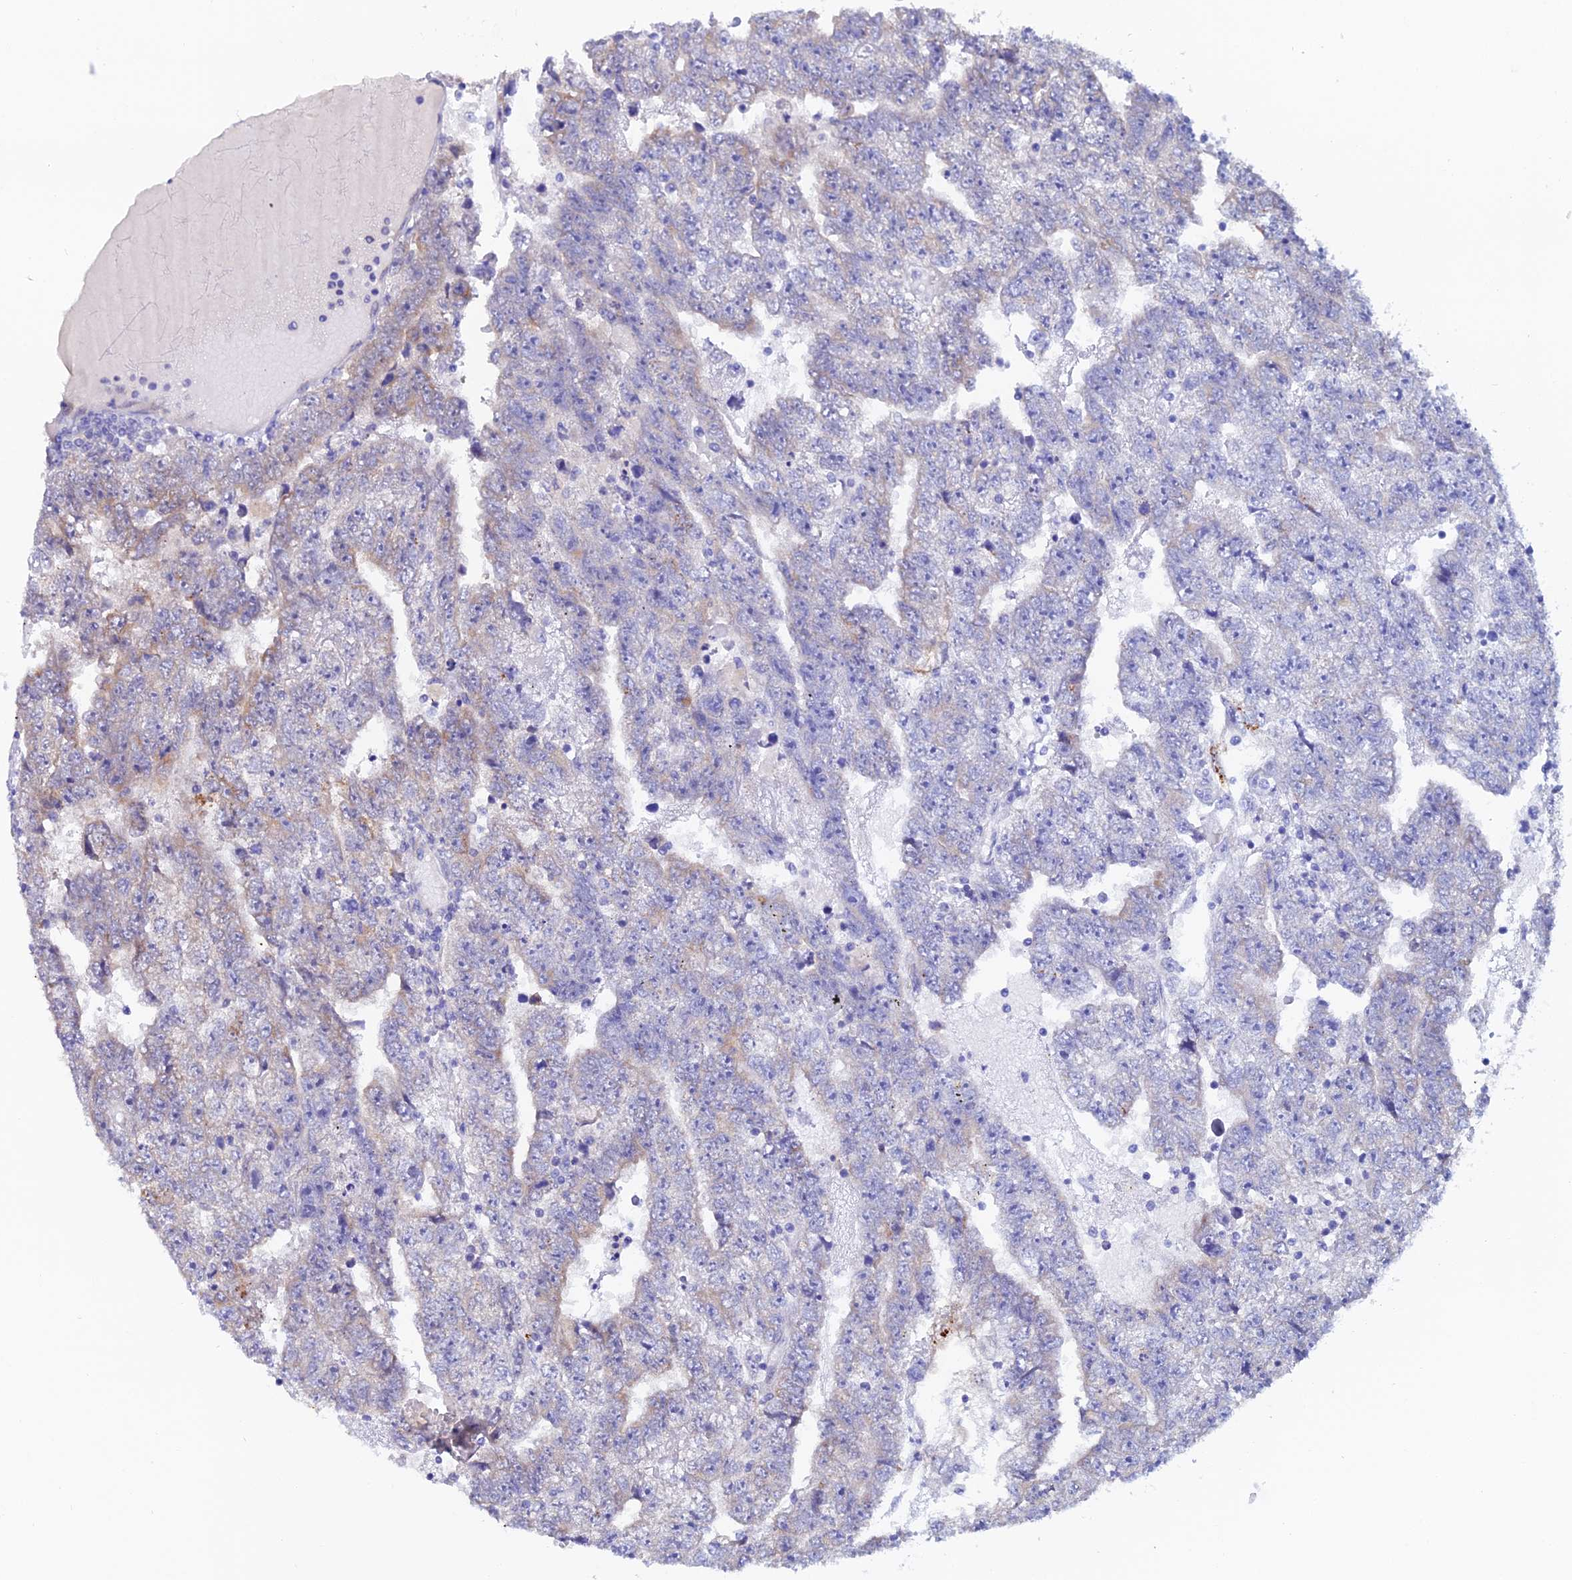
{"staining": {"intensity": "negative", "quantity": "none", "location": "none"}, "tissue": "testis cancer", "cell_type": "Tumor cells", "image_type": "cancer", "snomed": [{"axis": "morphology", "description": "Carcinoma, Embryonal, NOS"}, {"axis": "topography", "description": "Testis"}], "caption": "A micrograph of embryonal carcinoma (testis) stained for a protein exhibits no brown staining in tumor cells. Nuclei are stained in blue.", "gene": "FZD8", "patient": {"sex": "male", "age": 25}}